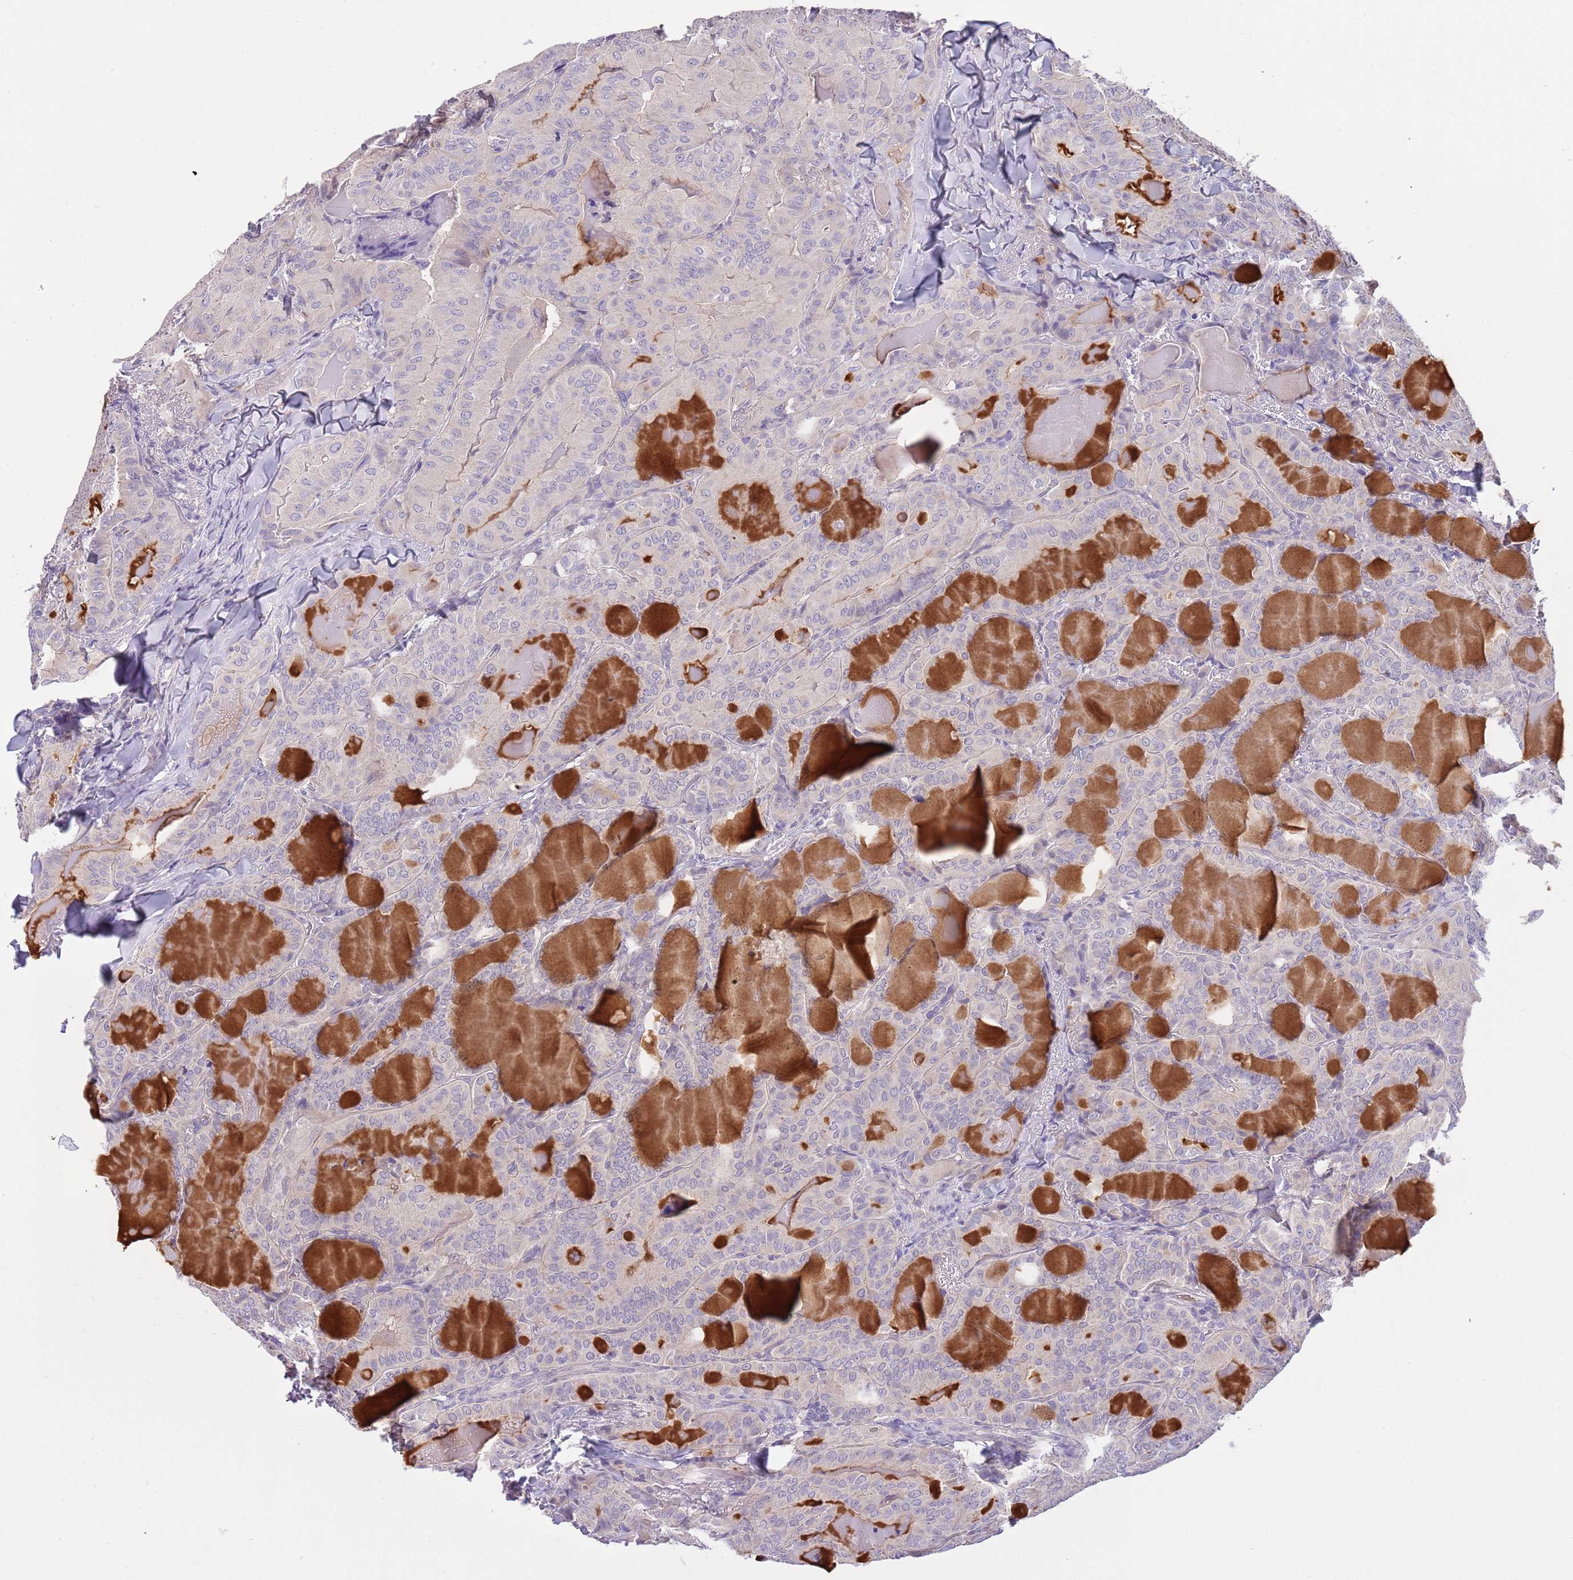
{"staining": {"intensity": "negative", "quantity": "none", "location": "none"}, "tissue": "thyroid cancer", "cell_type": "Tumor cells", "image_type": "cancer", "snomed": [{"axis": "morphology", "description": "Papillary adenocarcinoma, NOS"}, {"axis": "topography", "description": "Thyroid gland"}], "caption": "DAB immunohistochemical staining of thyroid cancer (papillary adenocarcinoma) demonstrates no significant staining in tumor cells. Nuclei are stained in blue.", "gene": "CFAP73", "patient": {"sex": "female", "age": 68}}